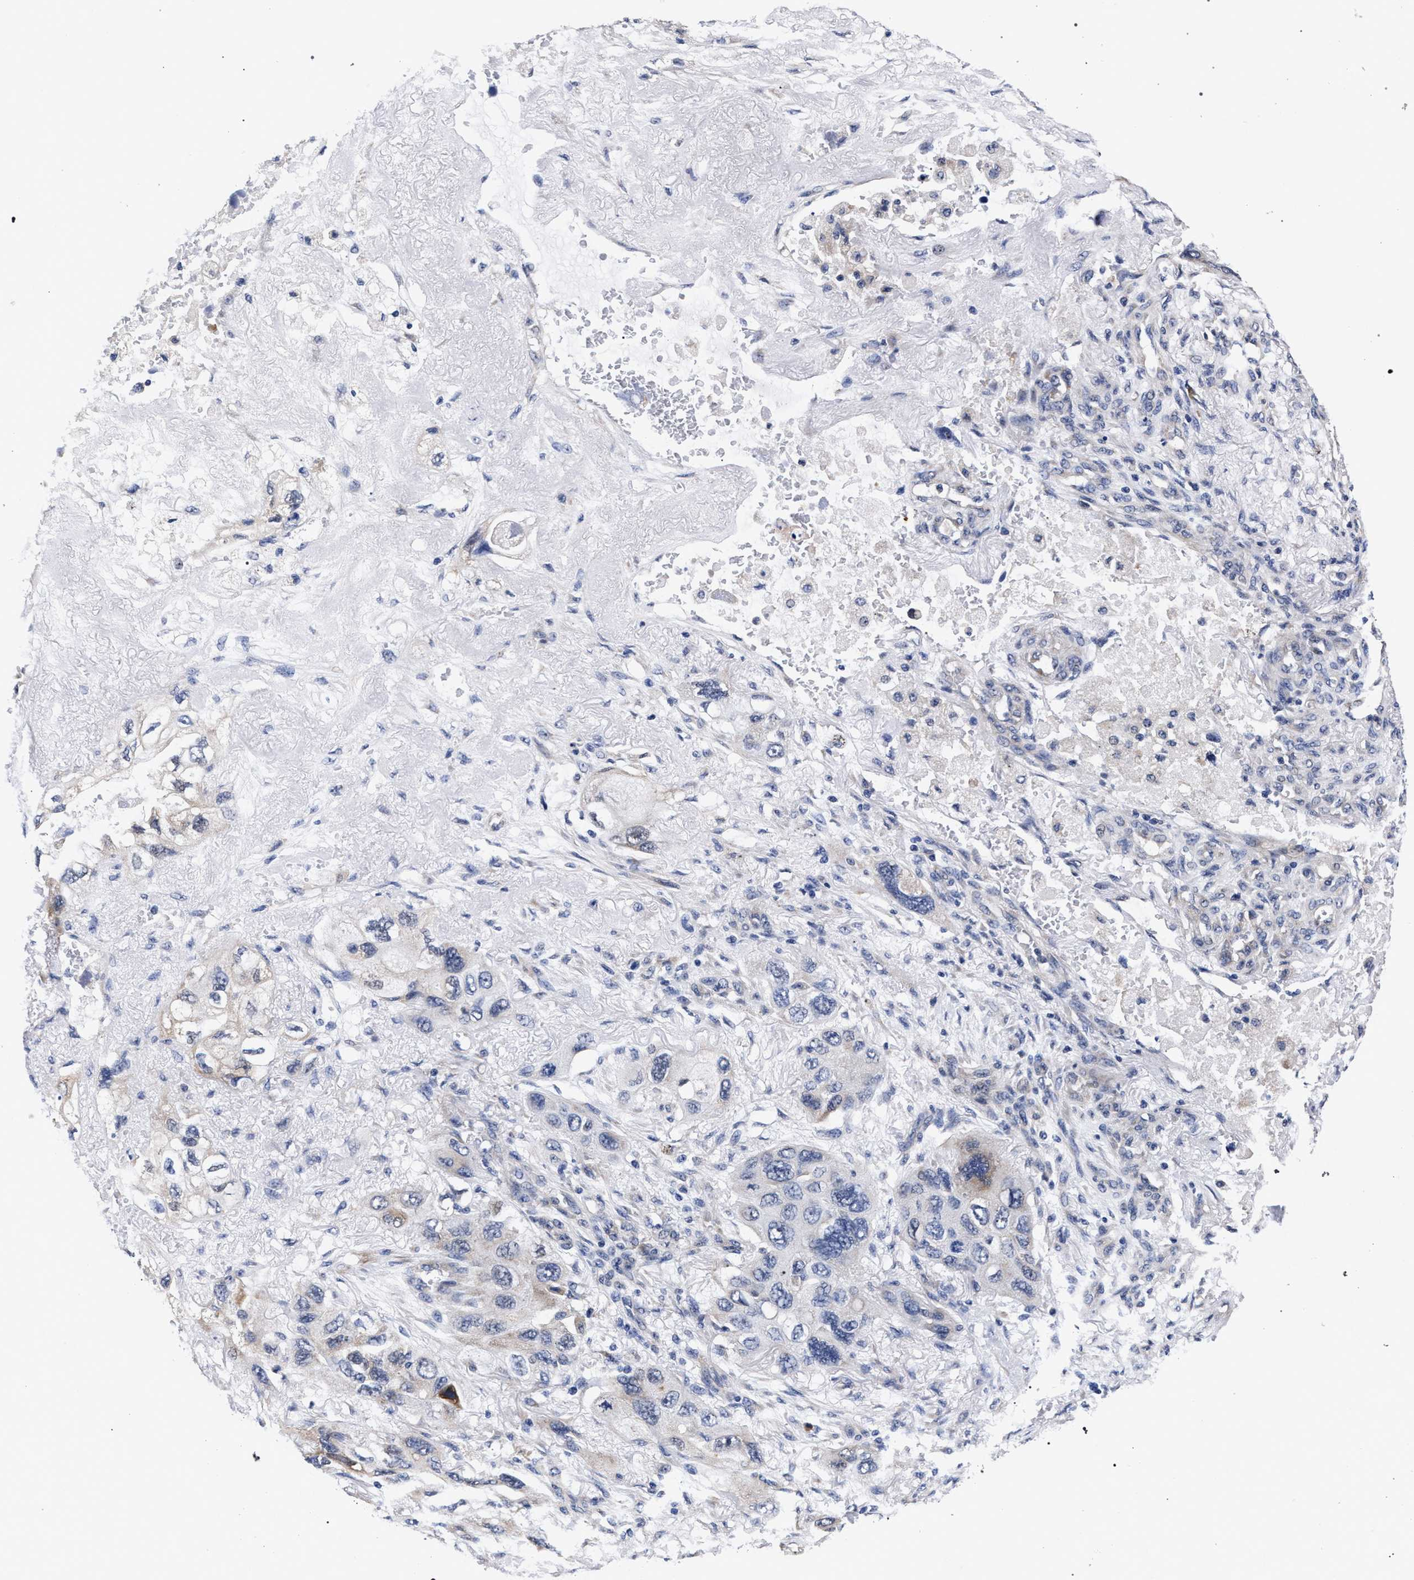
{"staining": {"intensity": "negative", "quantity": "none", "location": "none"}, "tissue": "lung cancer", "cell_type": "Tumor cells", "image_type": "cancer", "snomed": [{"axis": "morphology", "description": "Squamous cell carcinoma, NOS"}, {"axis": "topography", "description": "Lung"}], "caption": "This photomicrograph is of squamous cell carcinoma (lung) stained with immunohistochemistry (IHC) to label a protein in brown with the nuclei are counter-stained blue. There is no staining in tumor cells.", "gene": "CFAP95", "patient": {"sex": "female", "age": 73}}